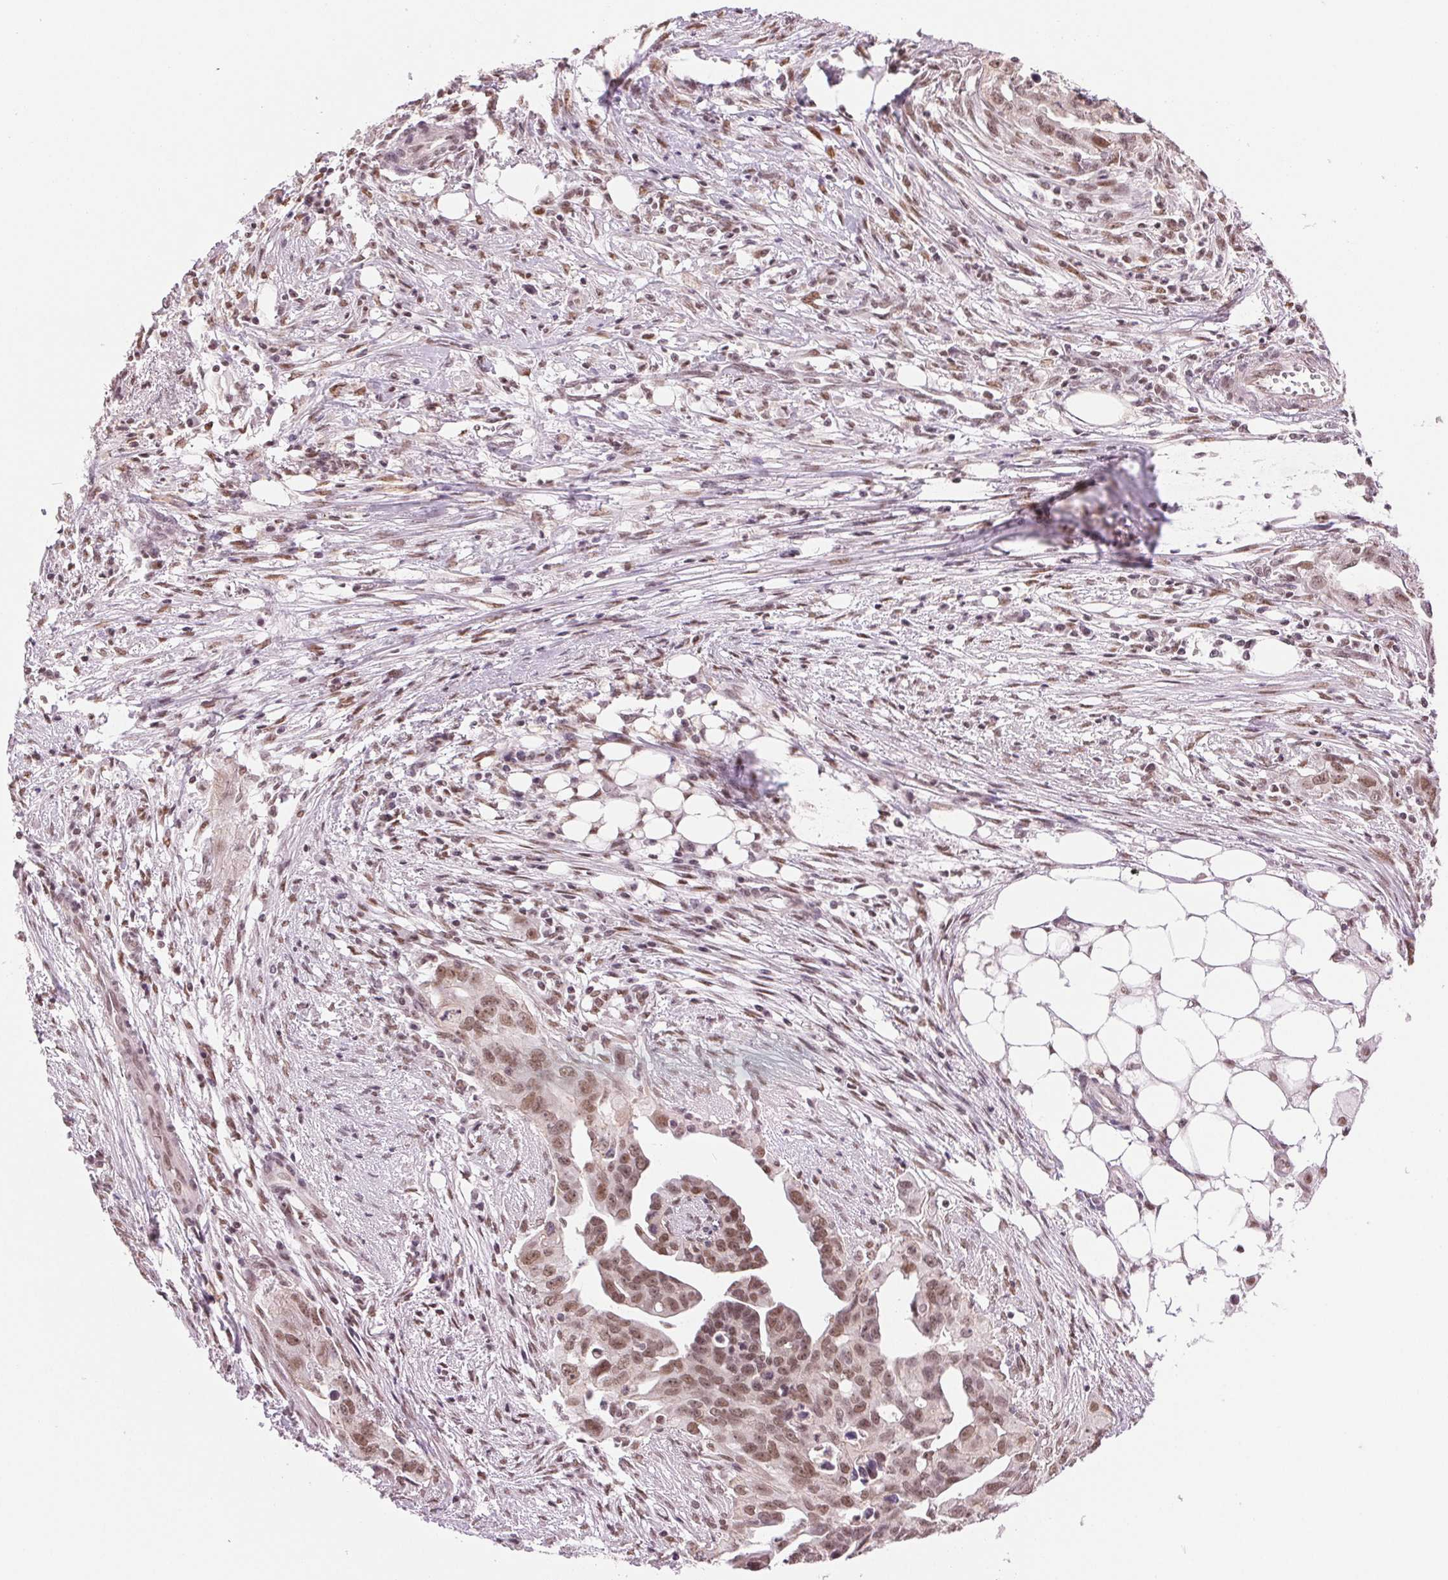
{"staining": {"intensity": "moderate", "quantity": ">75%", "location": "nuclear"}, "tissue": "ovarian cancer", "cell_type": "Tumor cells", "image_type": "cancer", "snomed": [{"axis": "morphology", "description": "Carcinoma, endometroid"}, {"axis": "morphology", "description": "Cystadenocarcinoma, serous, NOS"}, {"axis": "topography", "description": "Ovary"}], "caption": "Moderate nuclear staining is appreciated in approximately >75% of tumor cells in ovarian cancer (serous cystadenocarcinoma). The staining was performed using DAB, with brown indicating positive protein expression. Nuclei are stained blue with hematoxylin.", "gene": "RPRD1B", "patient": {"sex": "female", "age": 45}}